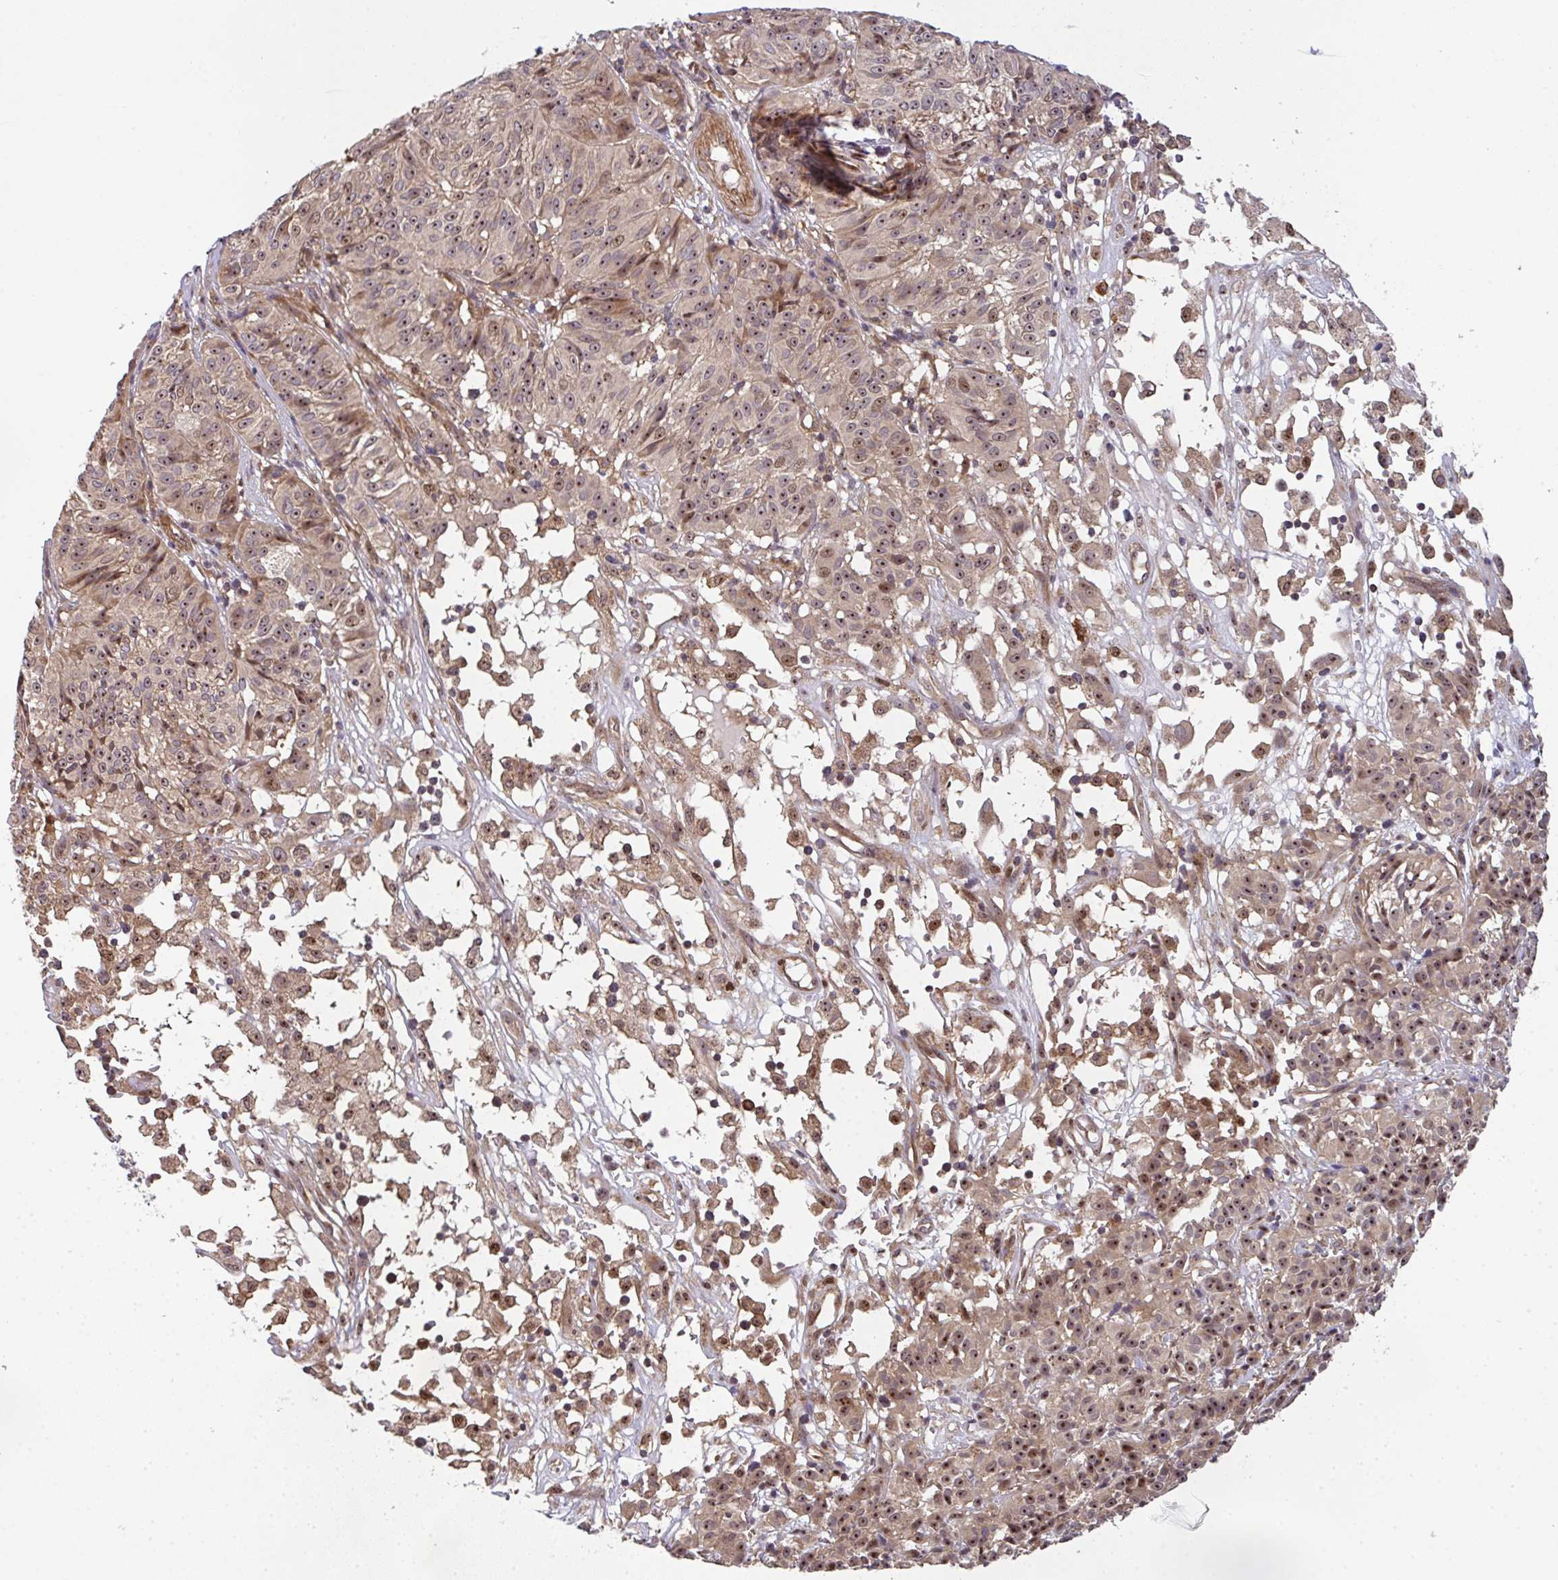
{"staining": {"intensity": "moderate", "quantity": ">75%", "location": "cytoplasmic/membranous,nuclear"}, "tissue": "melanoma", "cell_type": "Tumor cells", "image_type": "cancer", "snomed": [{"axis": "morphology", "description": "Malignant melanoma, NOS"}, {"axis": "topography", "description": "Skin"}], "caption": "Approximately >75% of tumor cells in human melanoma exhibit moderate cytoplasmic/membranous and nuclear protein staining as visualized by brown immunohistochemical staining.", "gene": "SIMC1", "patient": {"sex": "female", "age": 72}}